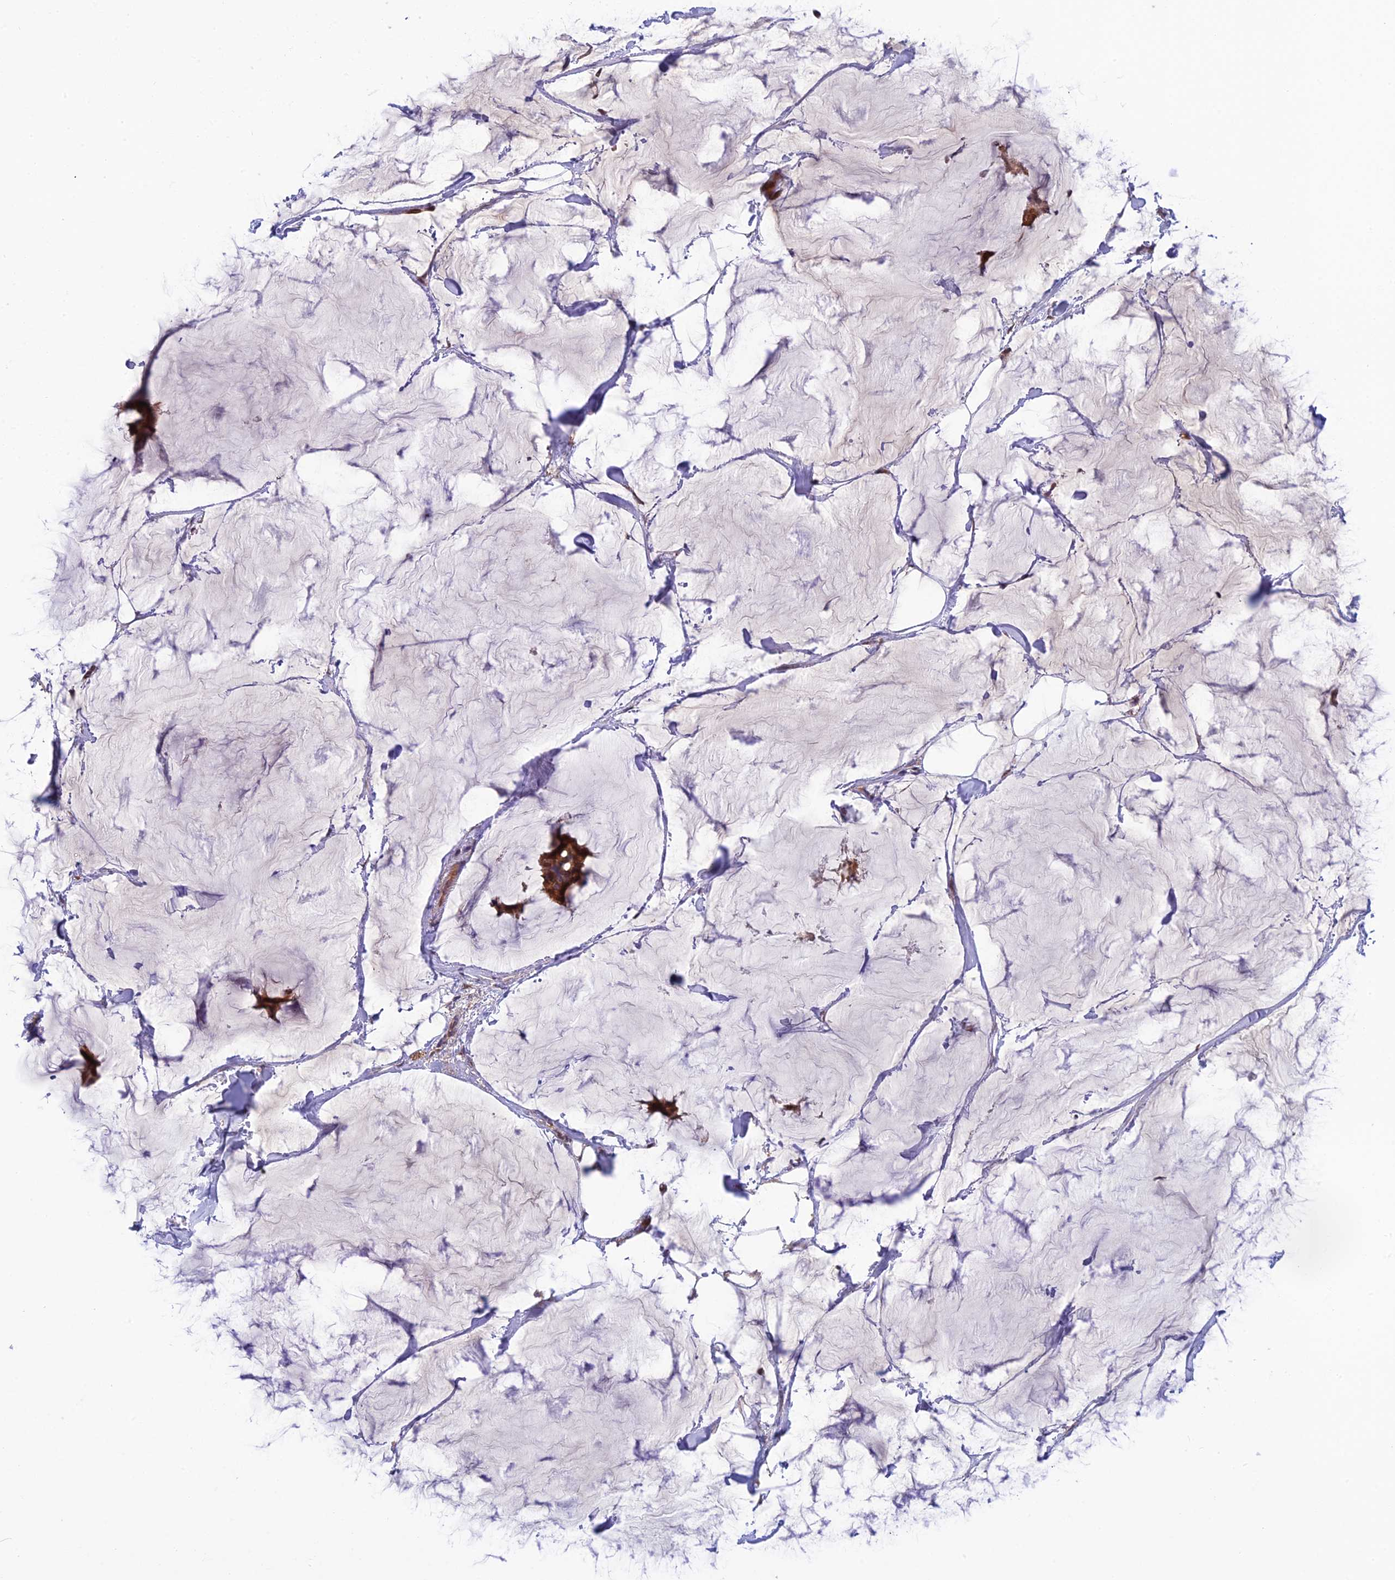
{"staining": {"intensity": "moderate", "quantity": ">75%", "location": "cytoplasmic/membranous"}, "tissue": "breast cancer", "cell_type": "Tumor cells", "image_type": "cancer", "snomed": [{"axis": "morphology", "description": "Duct carcinoma"}, {"axis": "topography", "description": "Breast"}], "caption": "Immunohistochemistry micrograph of neoplastic tissue: breast cancer stained using immunohistochemistry (IHC) demonstrates medium levels of moderate protein expression localized specifically in the cytoplasmic/membranous of tumor cells, appearing as a cytoplasmic/membranous brown color.", "gene": "SMIM7", "patient": {"sex": "female", "age": 93}}